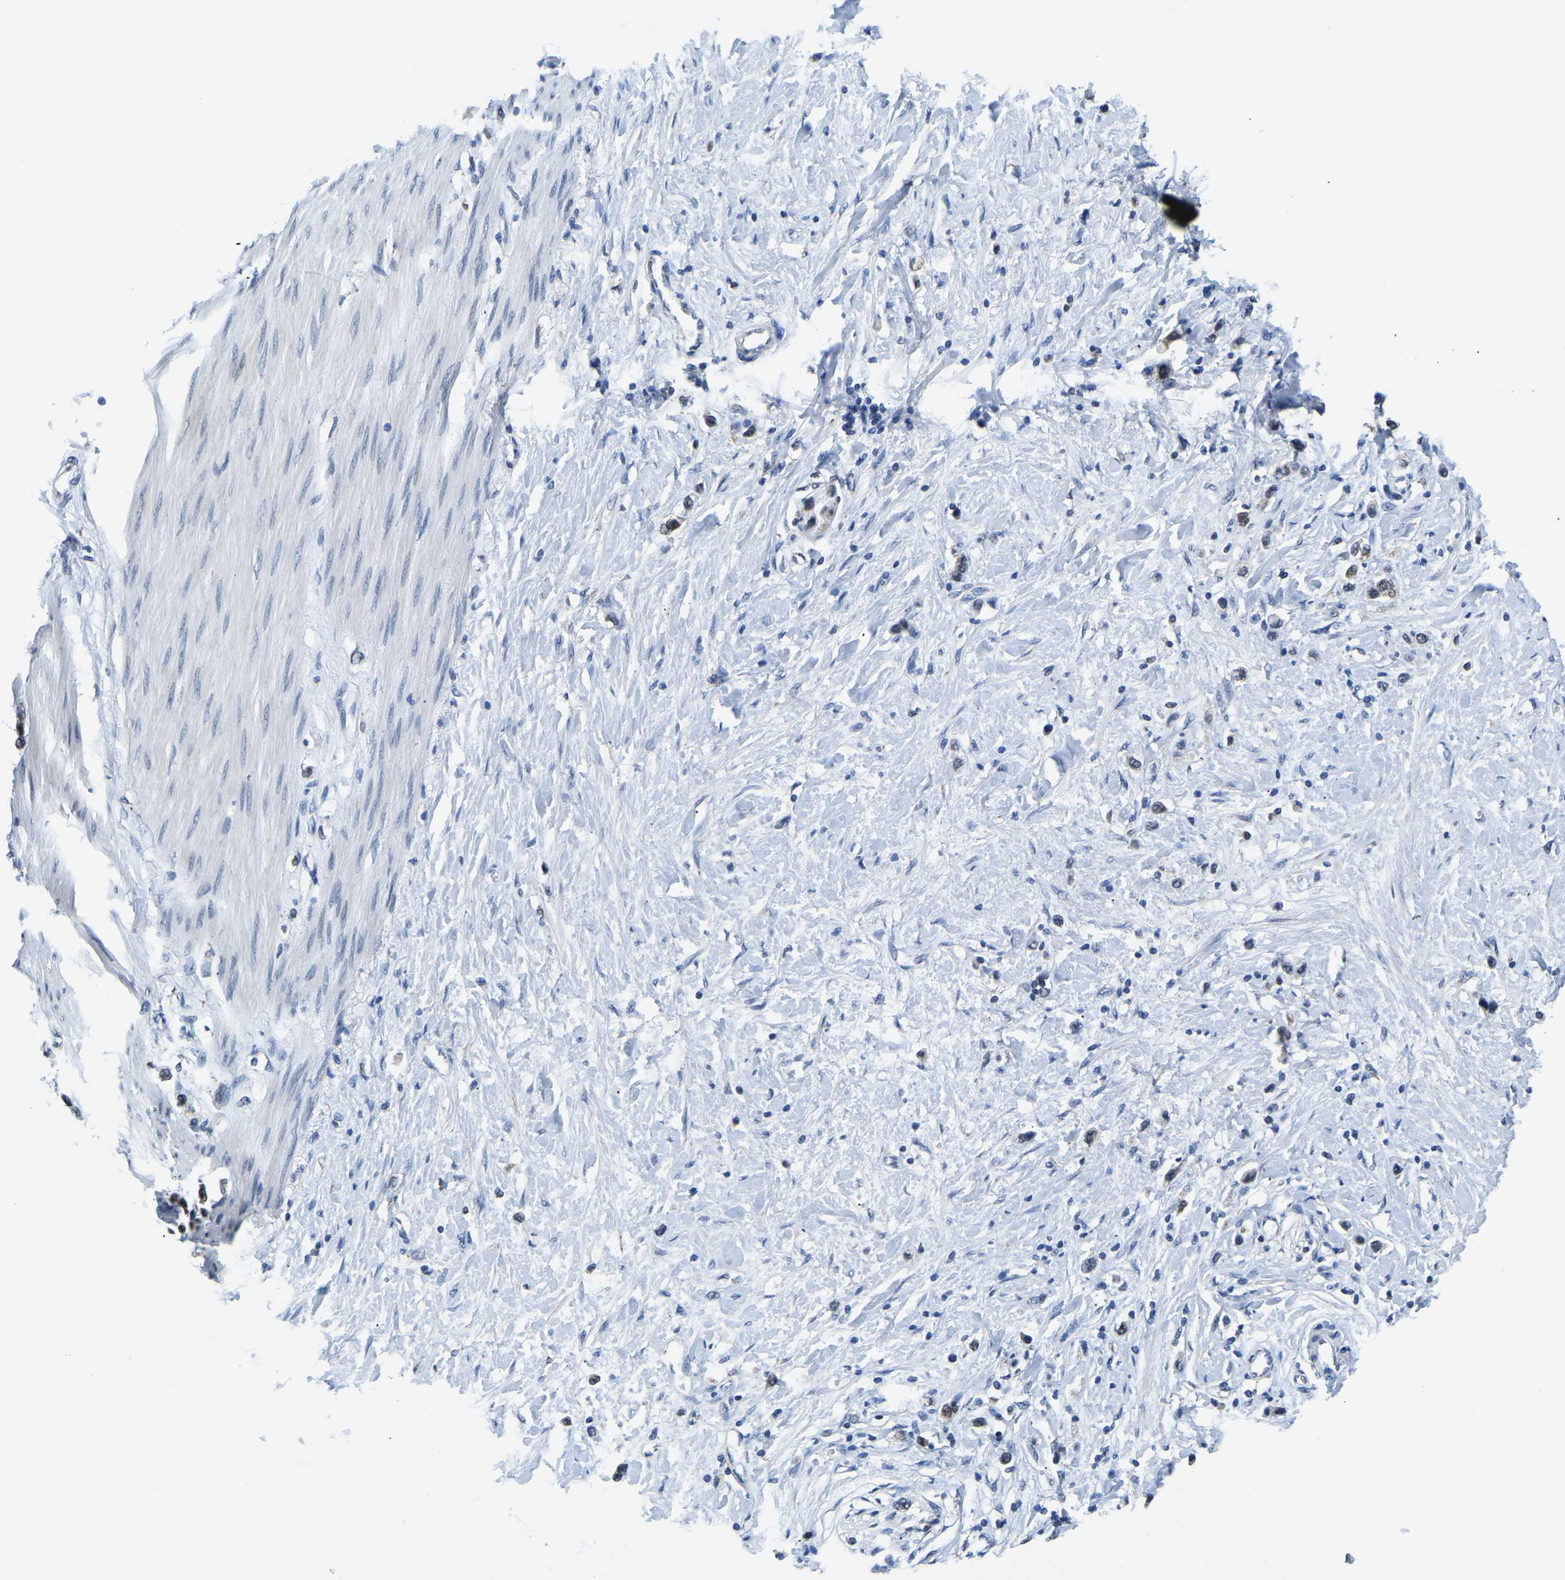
{"staining": {"intensity": "weak", "quantity": "25%-75%", "location": "nuclear"}, "tissue": "stomach cancer", "cell_type": "Tumor cells", "image_type": "cancer", "snomed": [{"axis": "morphology", "description": "Adenocarcinoma, NOS"}, {"axis": "topography", "description": "Stomach"}], "caption": "Protein analysis of stomach adenocarcinoma tissue reveals weak nuclear positivity in approximately 25%-75% of tumor cells.", "gene": "BNIP3L", "patient": {"sex": "female", "age": 65}}